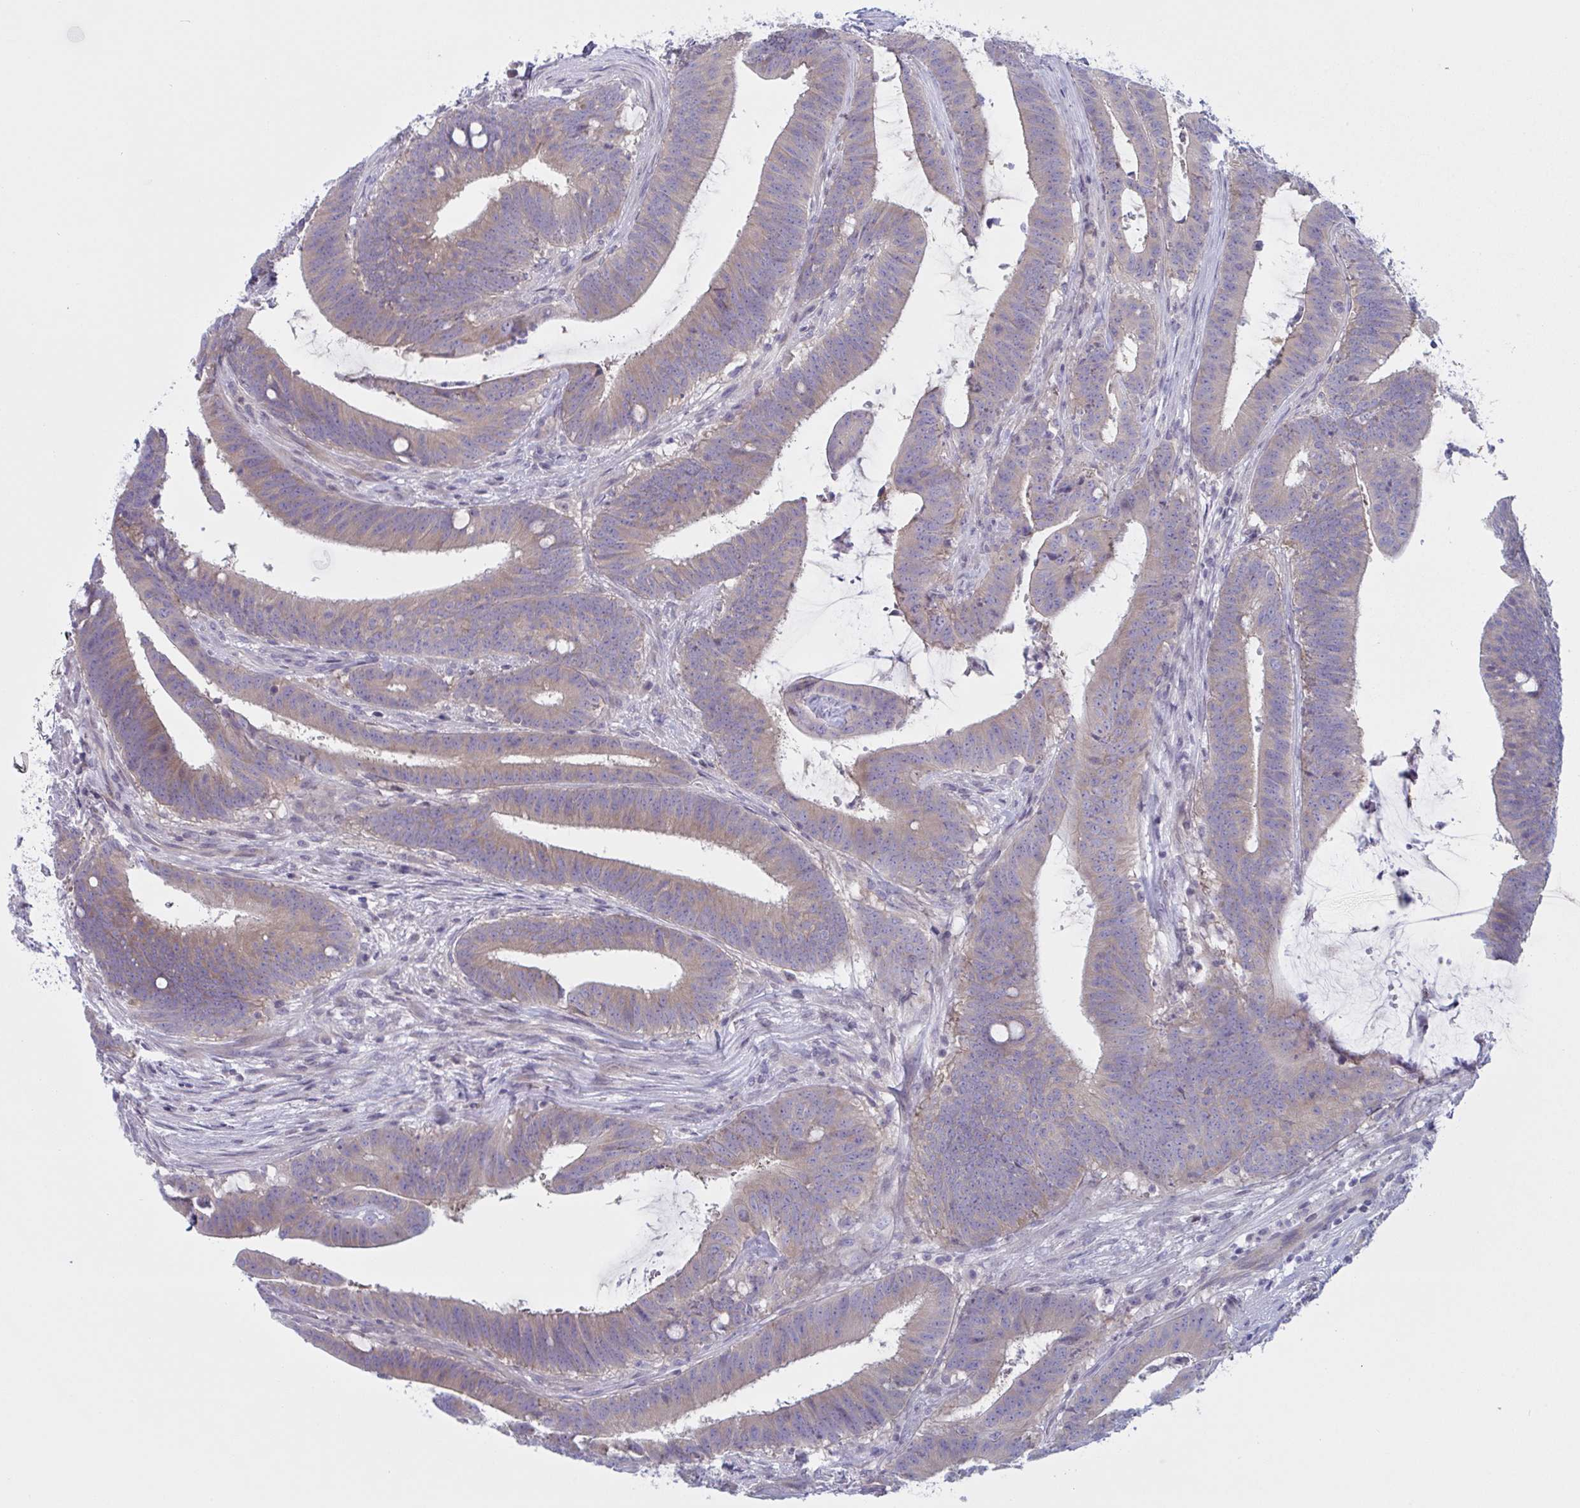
{"staining": {"intensity": "weak", "quantity": "25%-75%", "location": "cytoplasmic/membranous"}, "tissue": "colorectal cancer", "cell_type": "Tumor cells", "image_type": "cancer", "snomed": [{"axis": "morphology", "description": "Adenocarcinoma, NOS"}, {"axis": "topography", "description": "Colon"}], "caption": "Immunohistochemical staining of adenocarcinoma (colorectal) shows low levels of weak cytoplasmic/membranous expression in about 25%-75% of tumor cells.", "gene": "NAA30", "patient": {"sex": "female", "age": 43}}